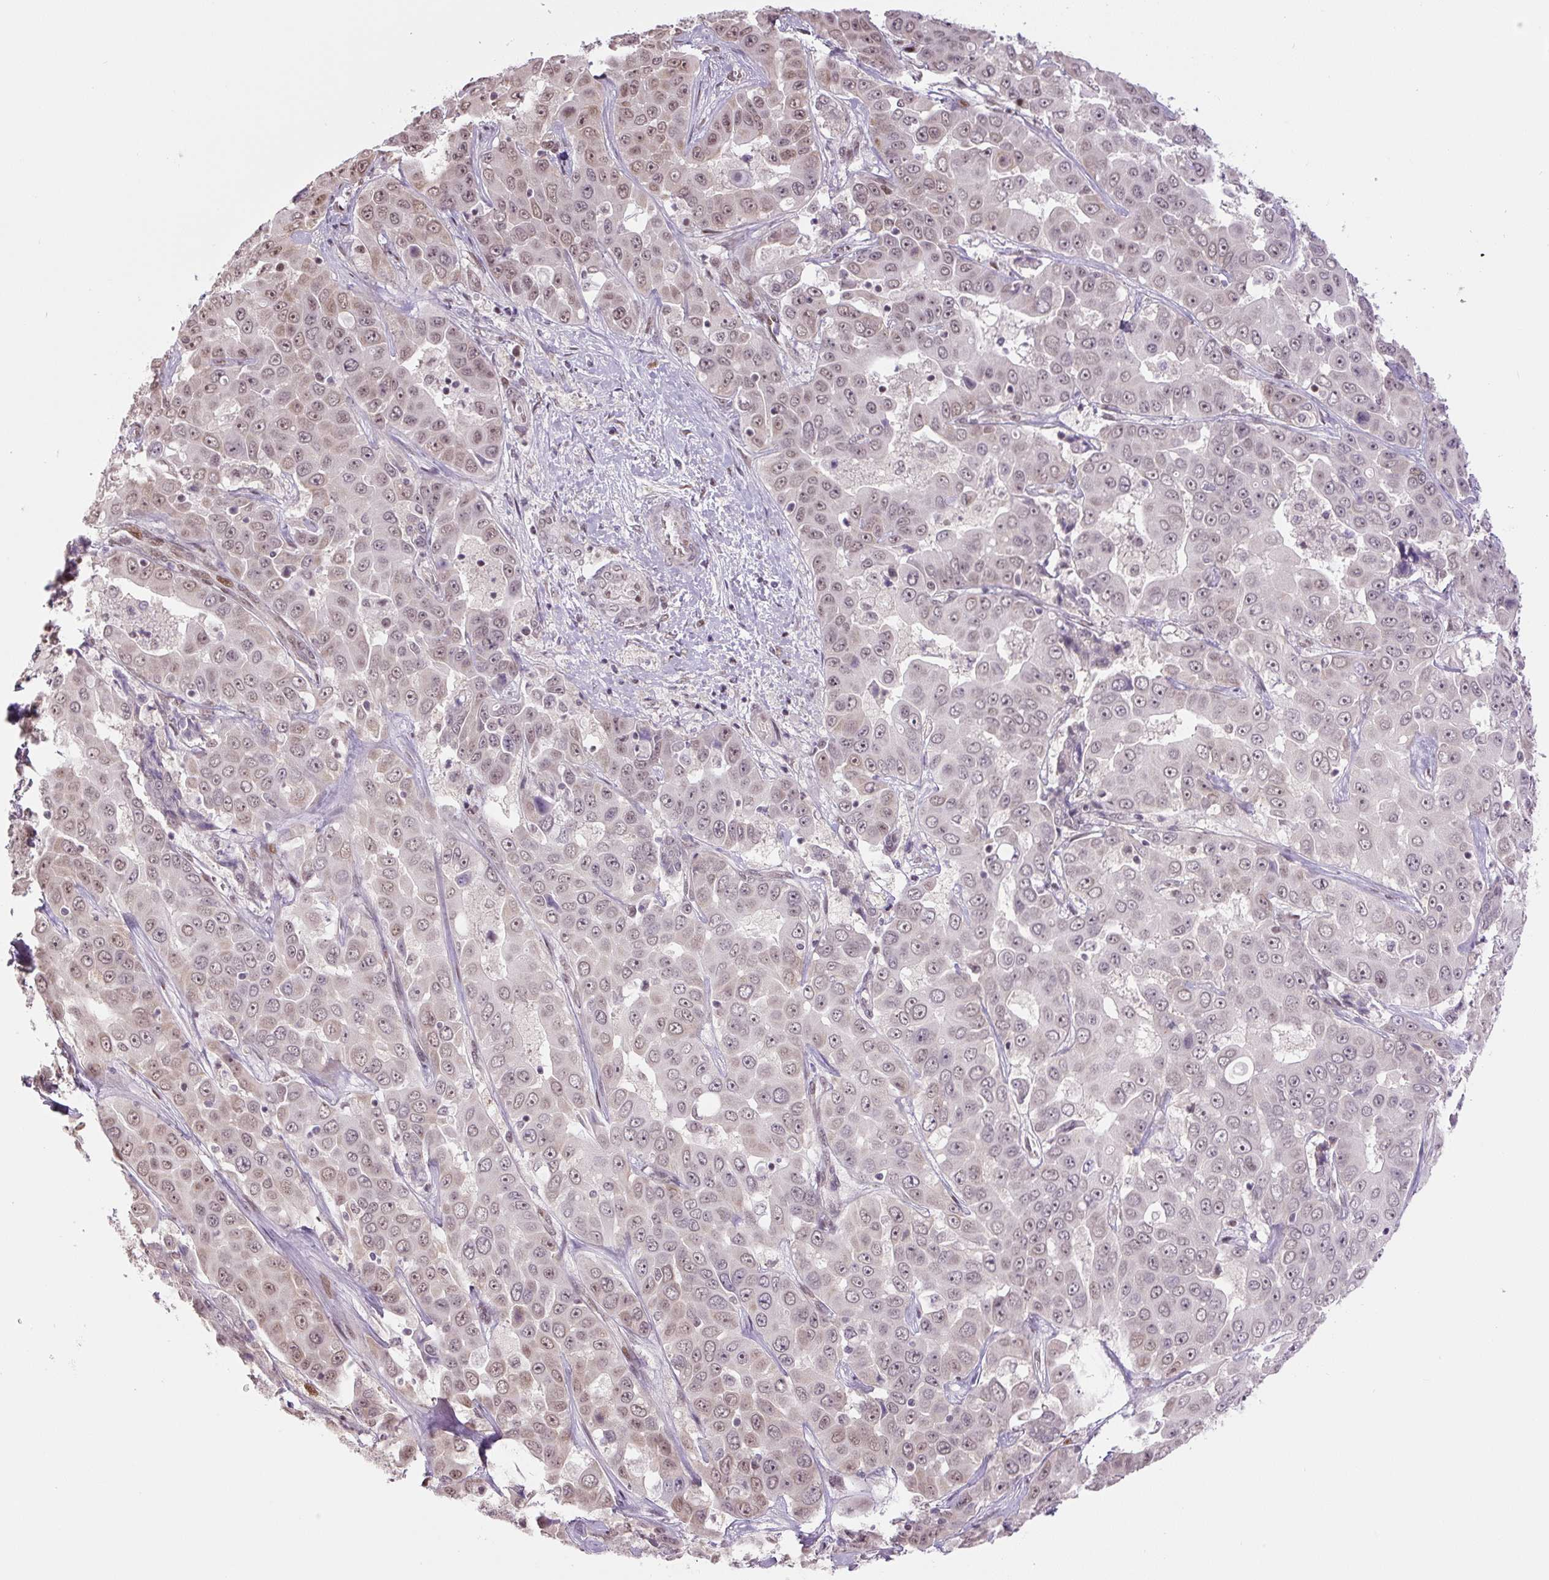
{"staining": {"intensity": "moderate", "quantity": "25%-75%", "location": "nuclear"}, "tissue": "liver cancer", "cell_type": "Tumor cells", "image_type": "cancer", "snomed": [{"axis": "morphology", "description": "Cholangiocarcinoma"}, {"axis": "topography", "description": "Liver"}], "caption": "Tumor cells exhibit moderate nuclear positivity in about 25%-75% of cells in liver cholangiocarcinoma.", "gene": "TCFL5", "patient": {"sex": "female", "age": 52}}